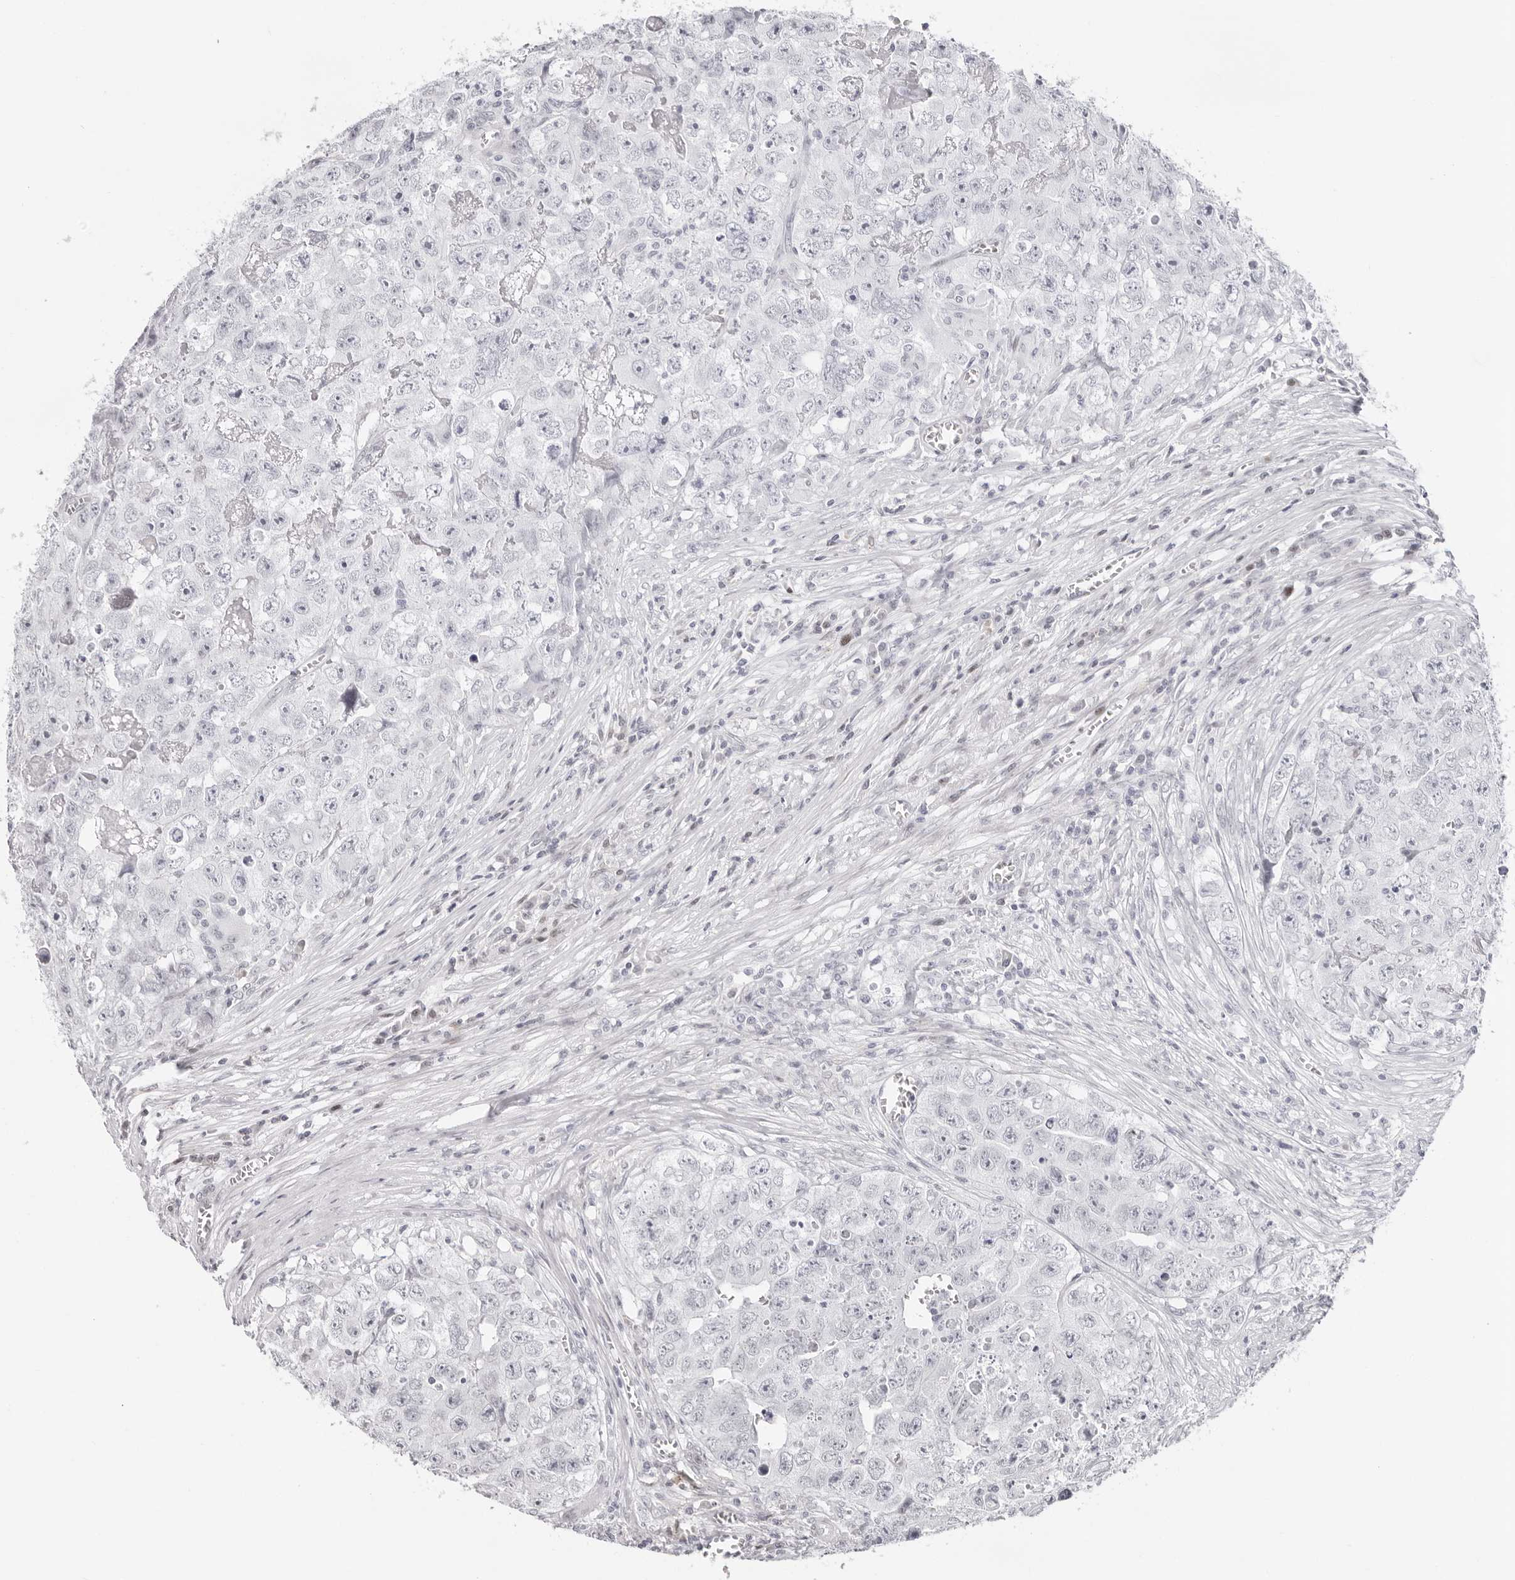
{"staining": {"intensity": "negative", "quantity": "none", "location": "none"}, "tissue": "testis cancer", "cell_type": "Tumor cells", "image_type": "cancer", "snomed": [{"axis": "morphology", "description": "Seminoma, NOS"}, {"axis": "morphology", "description": "Carcinoma, Embryonal, NOS"}, {"axis": "topography", "description": "Testis"}], "caption": "The micrograph shows no significant expression in tumor cells of testis cancer (embryonal carcinoma). (Brightfield microscopy of DAB immunohistochemistry at high magnification).", "gene": "NTPCR", "patient": {"sex": "male", "age": 43}}